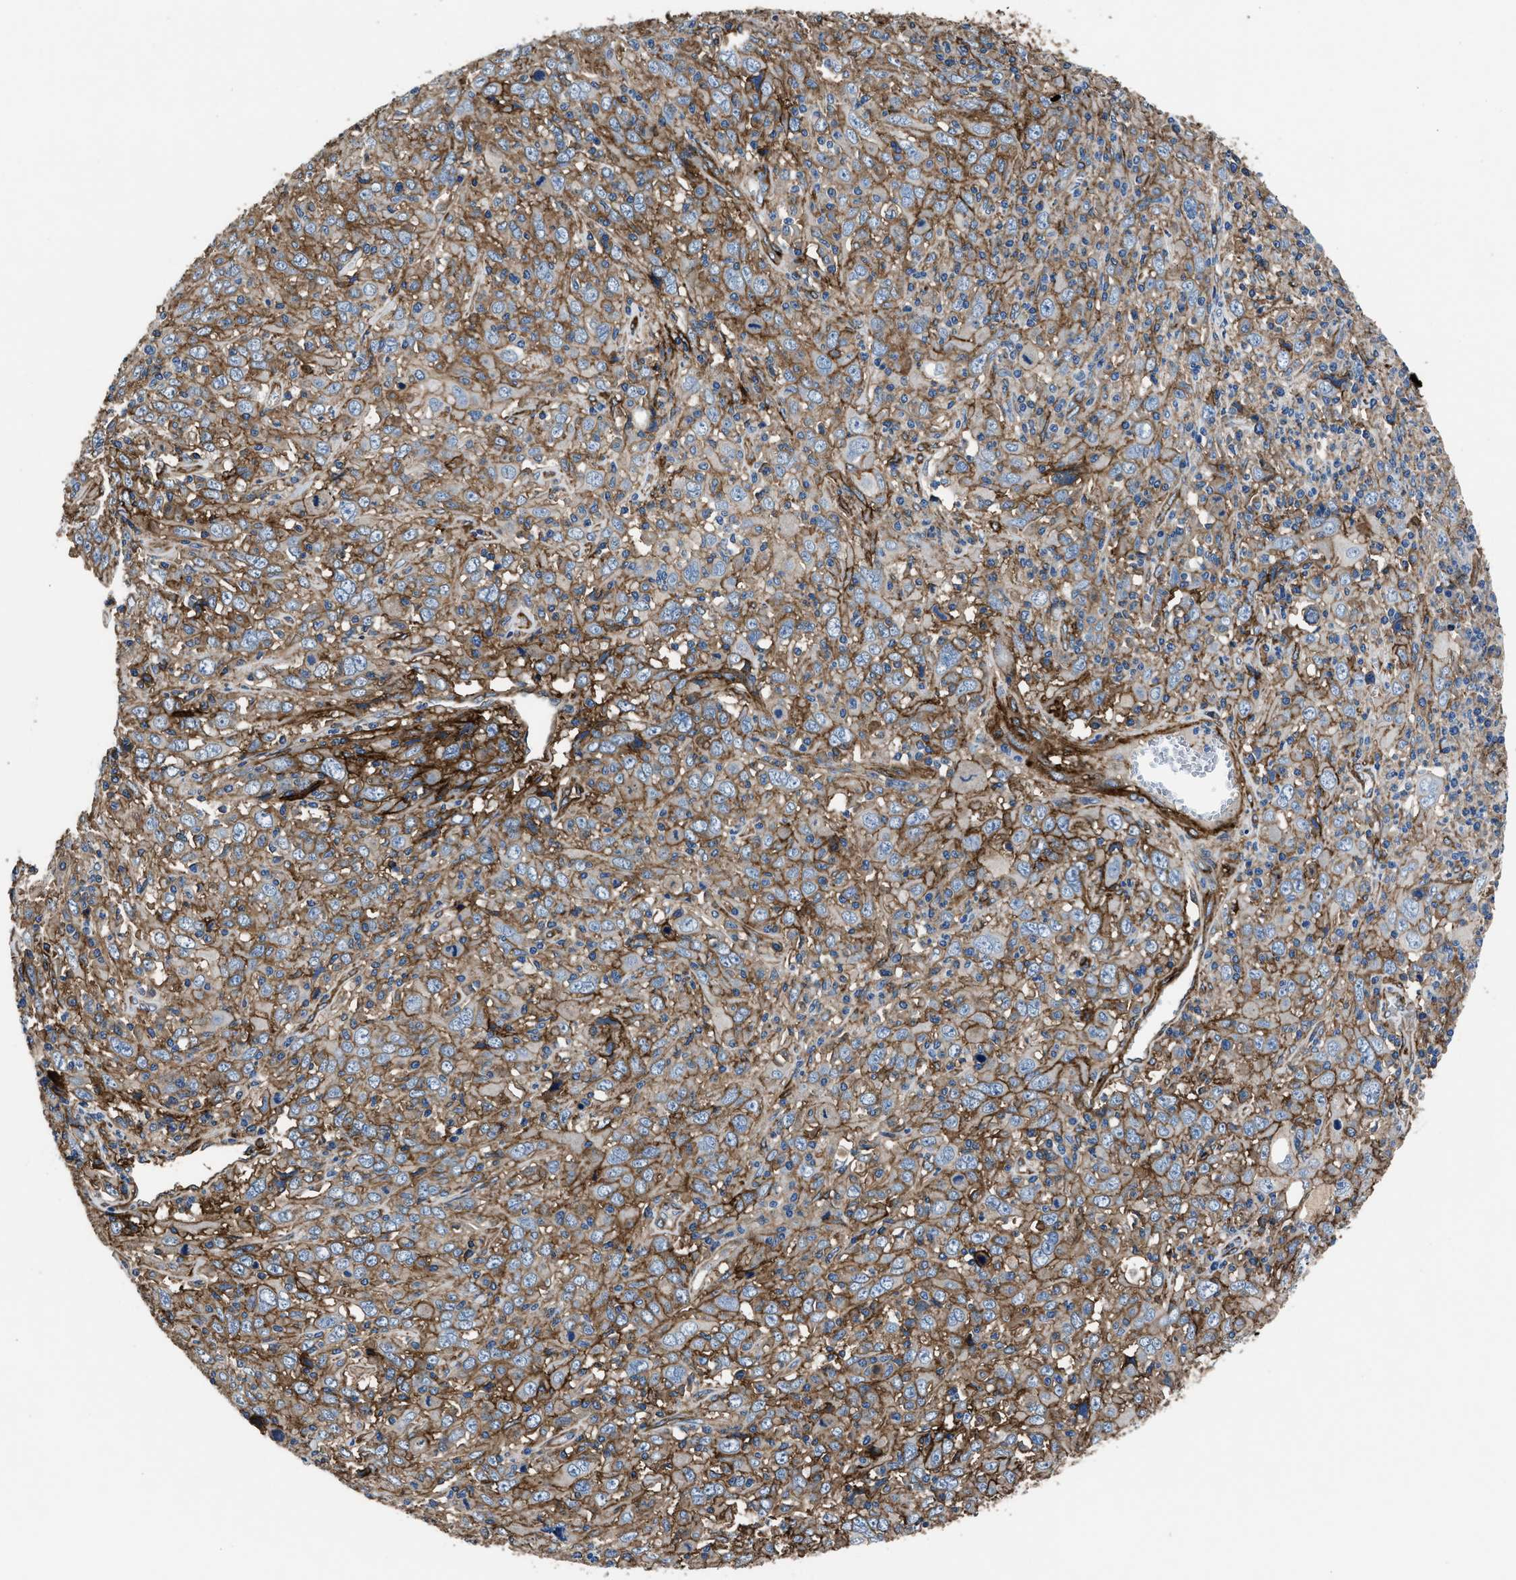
{"staining": {"intensity": "moderate", "quantity": ">75%", "location": "cytoplasmic/membranous"}, "tissue": "cervical cancer", "cell_type": "Tumor cells", "image_type": "cancer", "snomed": [{"axis": "morphology", "description": "Squamous cell carcinoma, NOS"}, {"axis": "topography", "description": "Cervix"}], "caption": "Immunohistochemistry (IHC) of squamous cell carcinoma (cervical) reveals medium levels of moderate cytoplasmic/membranous expression in approximately >75% of tumor cells.", "gene": "CD276", "patient": {"sex": "female", "age": 46}}